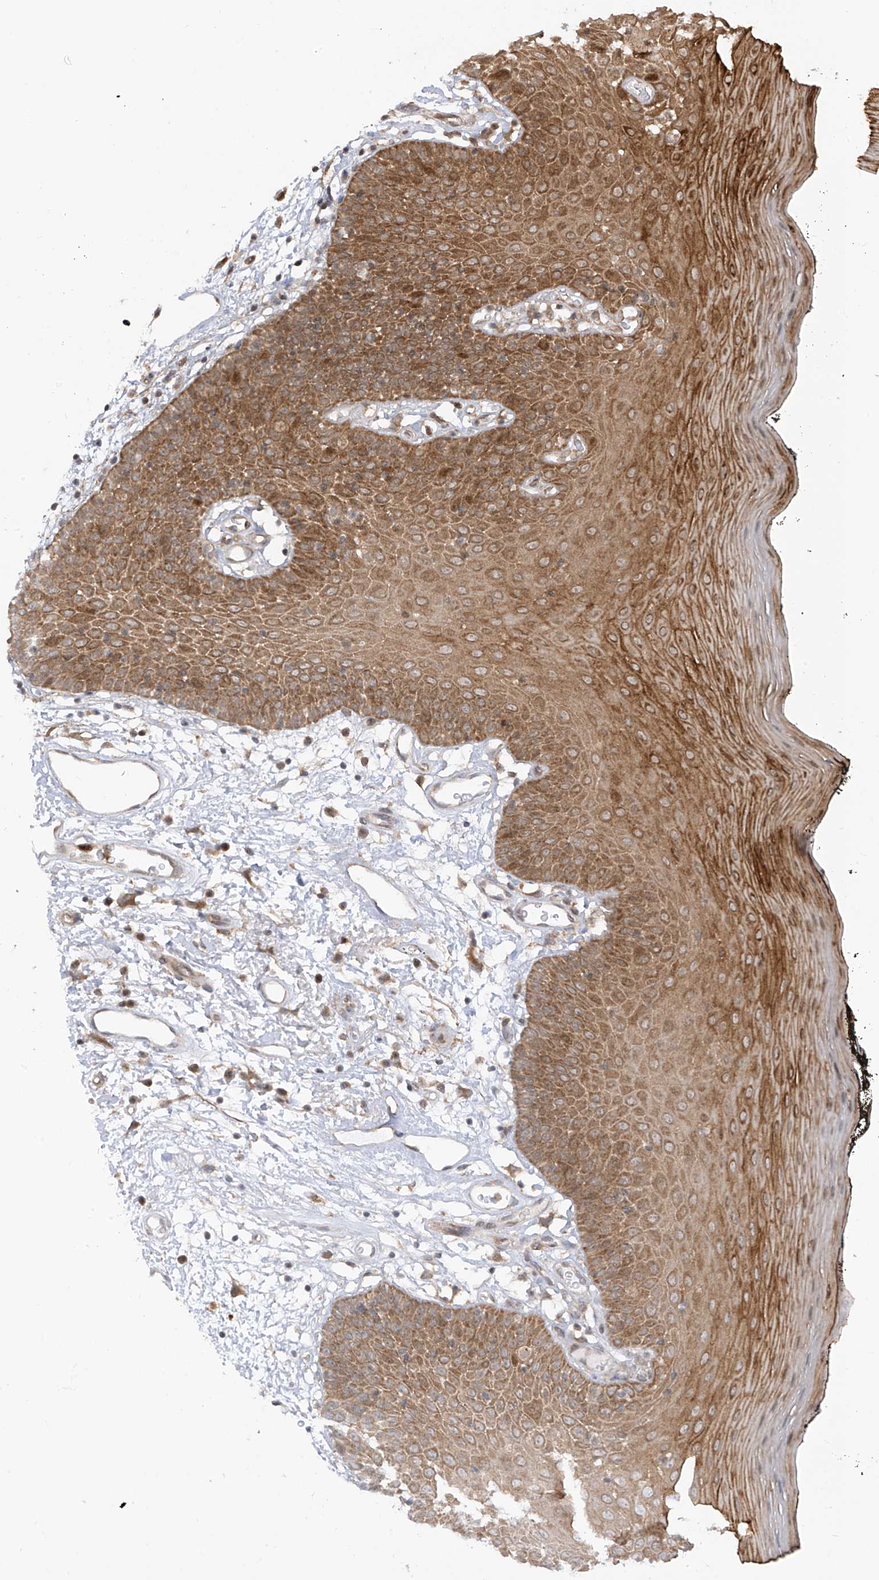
{"staining": {"intensity": "strong", "quantity": "25%-75%", "location": "cytoplasmic/membranous"}, "tissue": "oral mucosa", "cell_type": "Squamous epithelial cells", "image_type": "normal", "snomed": [{"axis": "morphology", "description": "Normal tissue, NOS"}, {"axis": "topography", "description": "Oral tissue"}], "caption": "Unremarkable oral mucosa reveals strong cytoplasmic/membranous positivity in approximately 25%-75% of squamous epithelial cells, visualized by immunohistochemistry.", "gene": "PDE11A", "patient": {"sex": "male", "age": 74}}